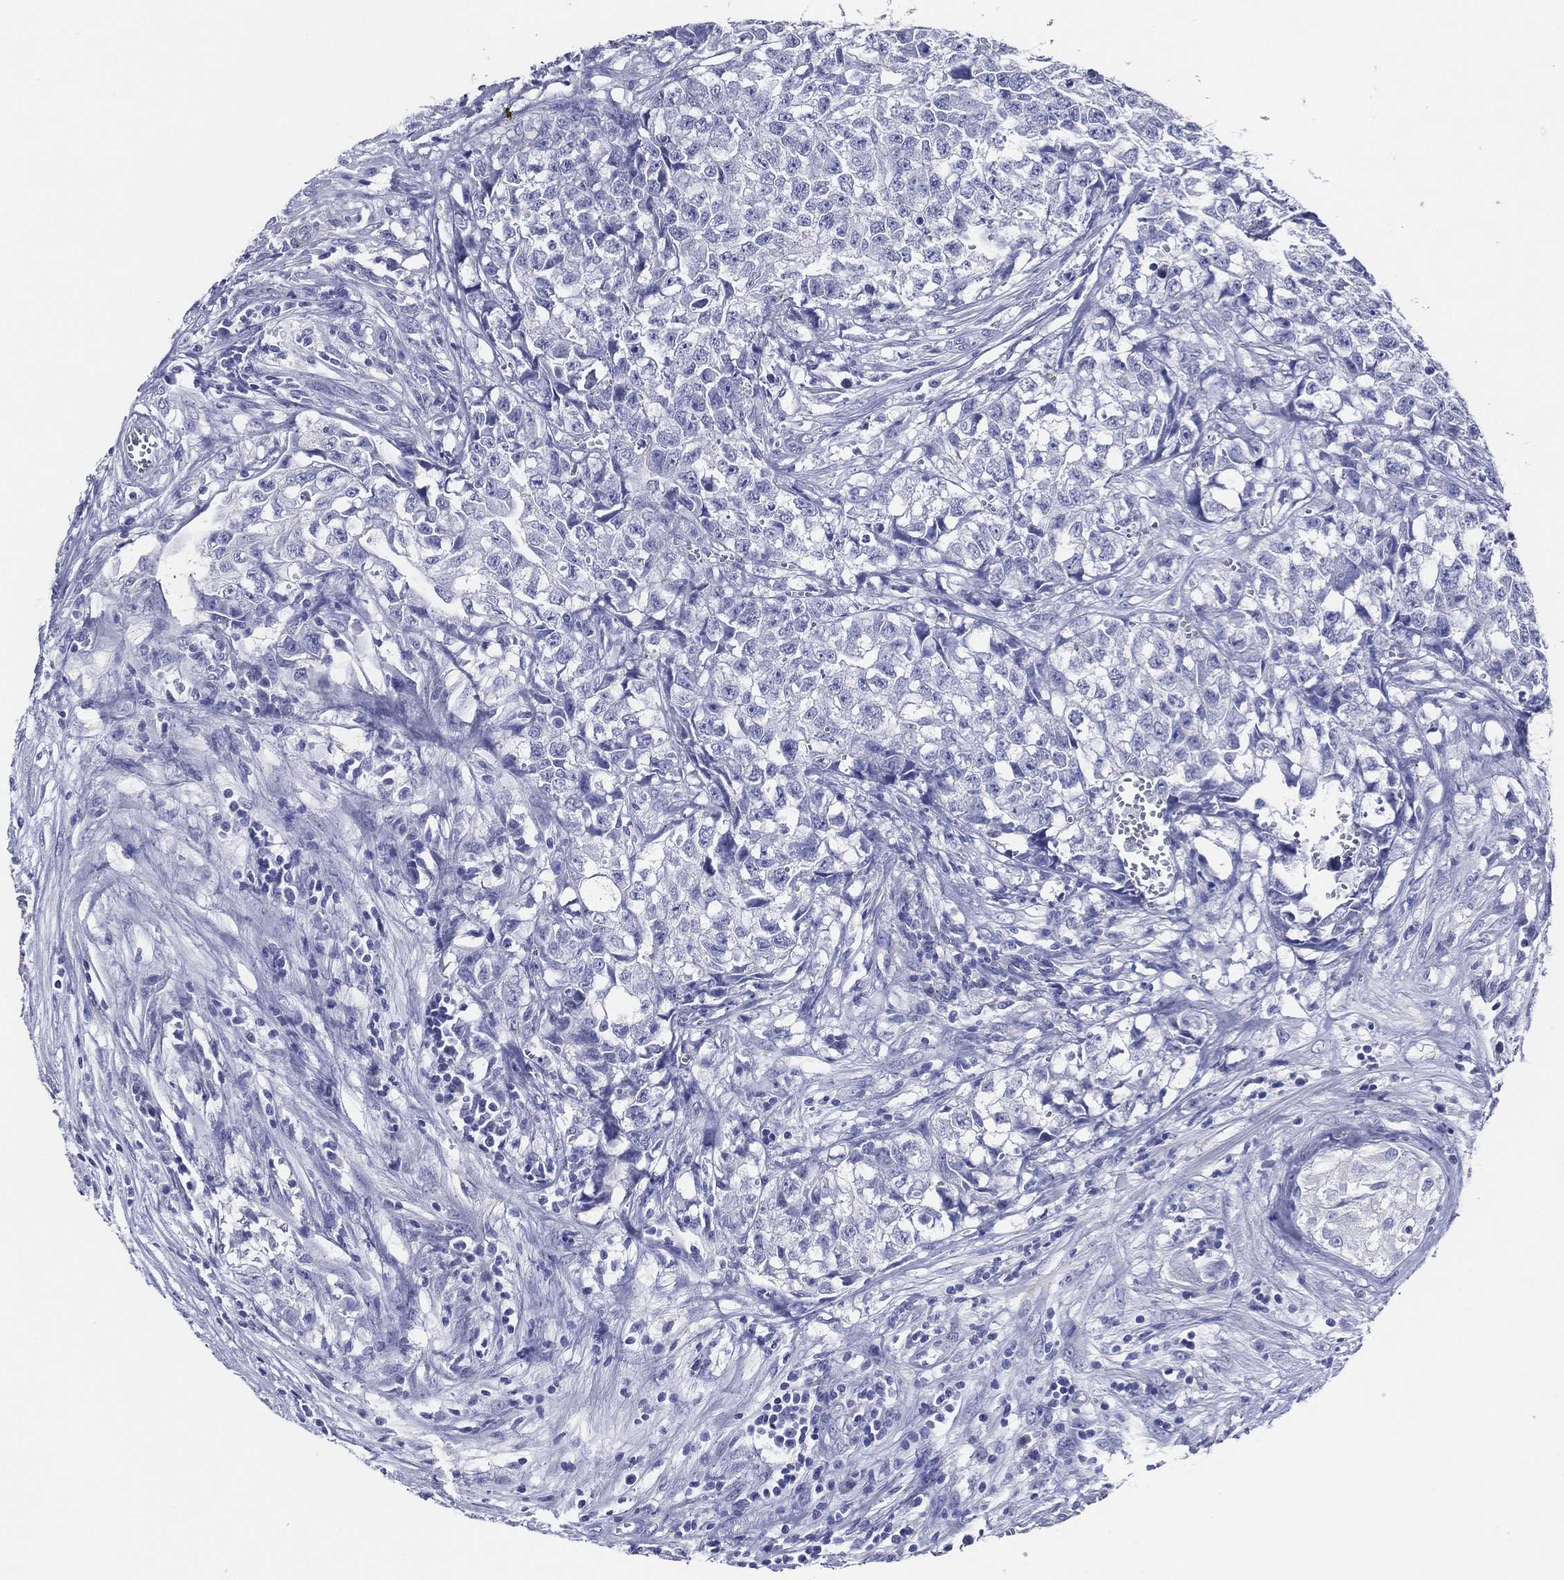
{"staining": {"intensity": "negative", "quantity": "none", "location": "none"}, "tissue": "testis cancer", "cell_type": "Tumor cells", "image_type": "cancer", "snomed": [{"axis": "morphology", "description": "Seminoma, NOS"}, {"axis": "morphology", "description": "Carcinoma, Embryonal, NOS"}, {"axis": "topography", "description": "Testis"}], "caption": "IHC histopathology image of neoplastic tissue: human seminoma (testis) stained with DAB exhibits no significant protein expression in tumor cells. The staining is performed using DAB brown chromogen with nuclei counter-stained in using hematoxylin.", "gene": "ACE2", "patient": {"sex": "male", "age": 22}}